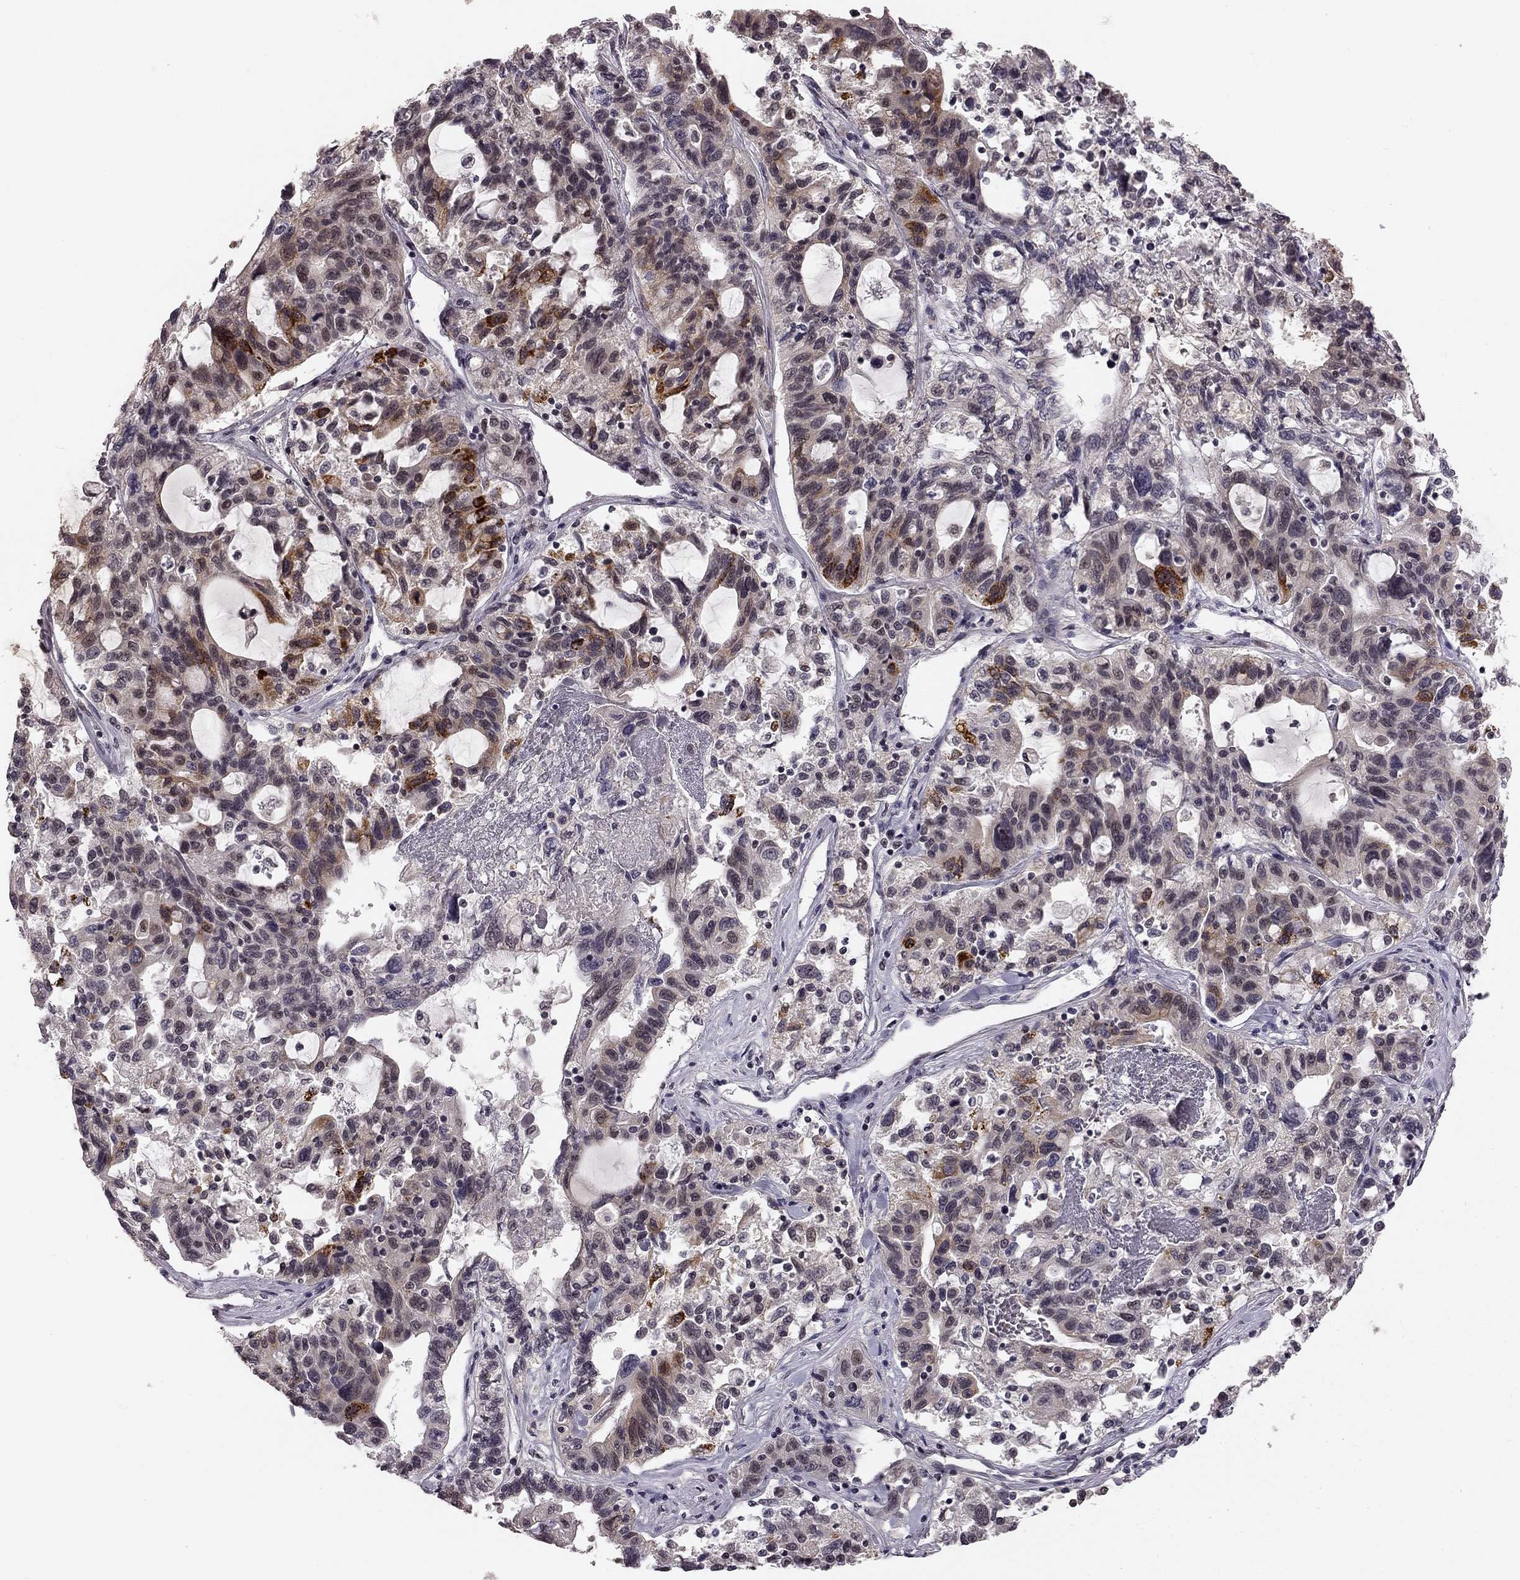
{"staining": {"intensity": "strong", "quantity": "<25%", "location": "cytoplasmic/membranous"}, "tissue": "liver cancer", "cell_type": "Tumor cells", "image_type": "cancer", "snomed": [{"axis": "morphology", "description": "Adenocarcinoma, NOS"}, {"axis": "morphology", "description": "Cholangiocarcinoma"}, {"axis": "topography", "description": "Liver"}], "caption": "Liver adenocarcinoma was stained to show a protein in brown. There is medium levels of strong cytoplasmic/membranous positivity in approximately <25% of tumor cells.", "gene": "HCN4", "patient": {"sex": "male", "age": 64}}